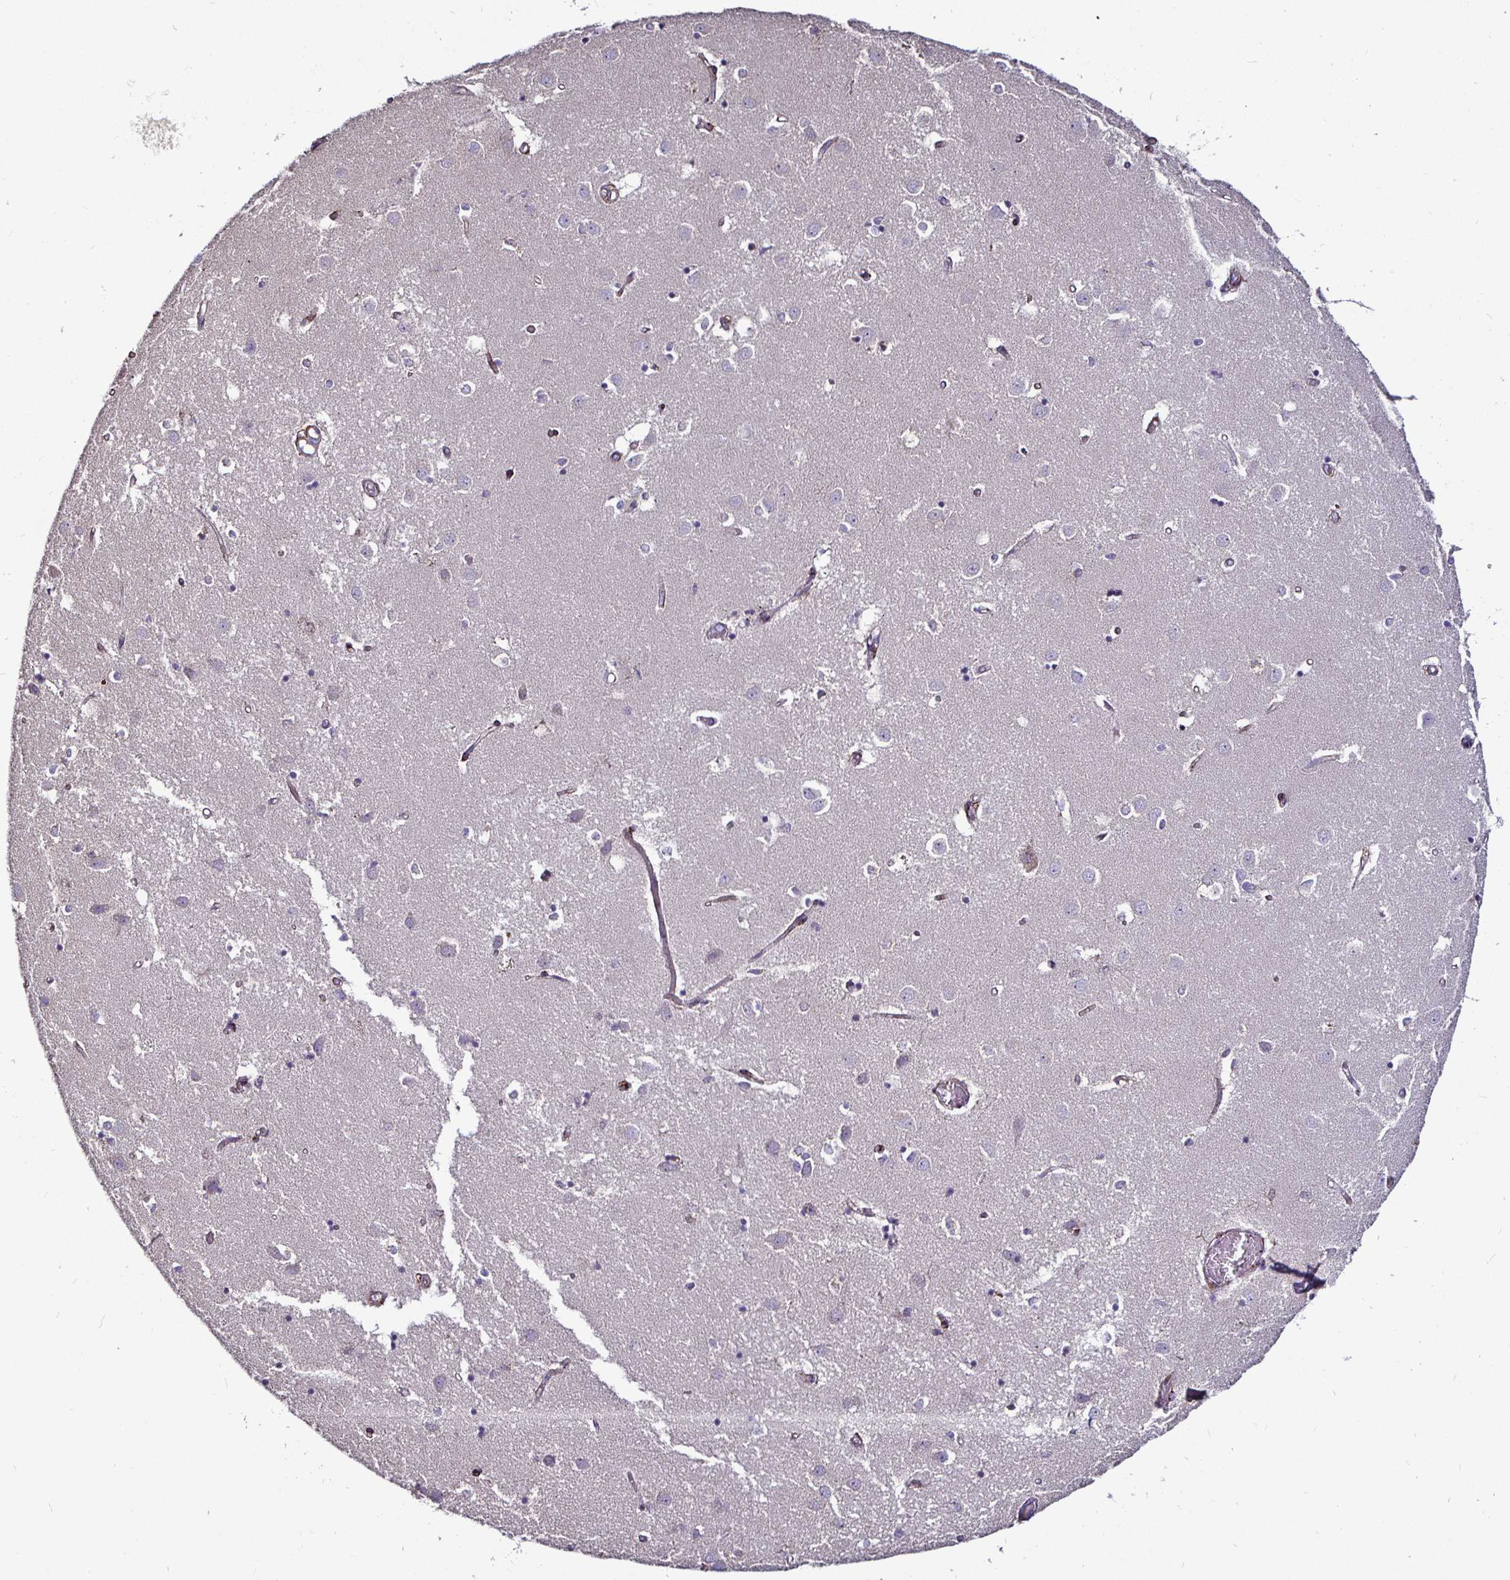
{"staining": {"intensity": "negative", "quantity": "none", "location": "none"}, "tissue": "caudate", "cell_type": "Glial cells", "image_type": "normal", "snomed": [{"axis": "morphology", "description": "Normal tissue, NOS"}, {"axis": "topography", "description": "Lateral ventricle wall"}], "caption": "Protein analysis of normal caudate demonstrates no significant expression in glial cells. The staining was performed using DAB (3,3'-diaminobenzidine) to visualize the protein expression in brown, while the nuclei were stained in blue with hematoxylin (Magnification: 20x).", "gene": "P4HA2", "patient": {"sex": "male", "age": 54}}